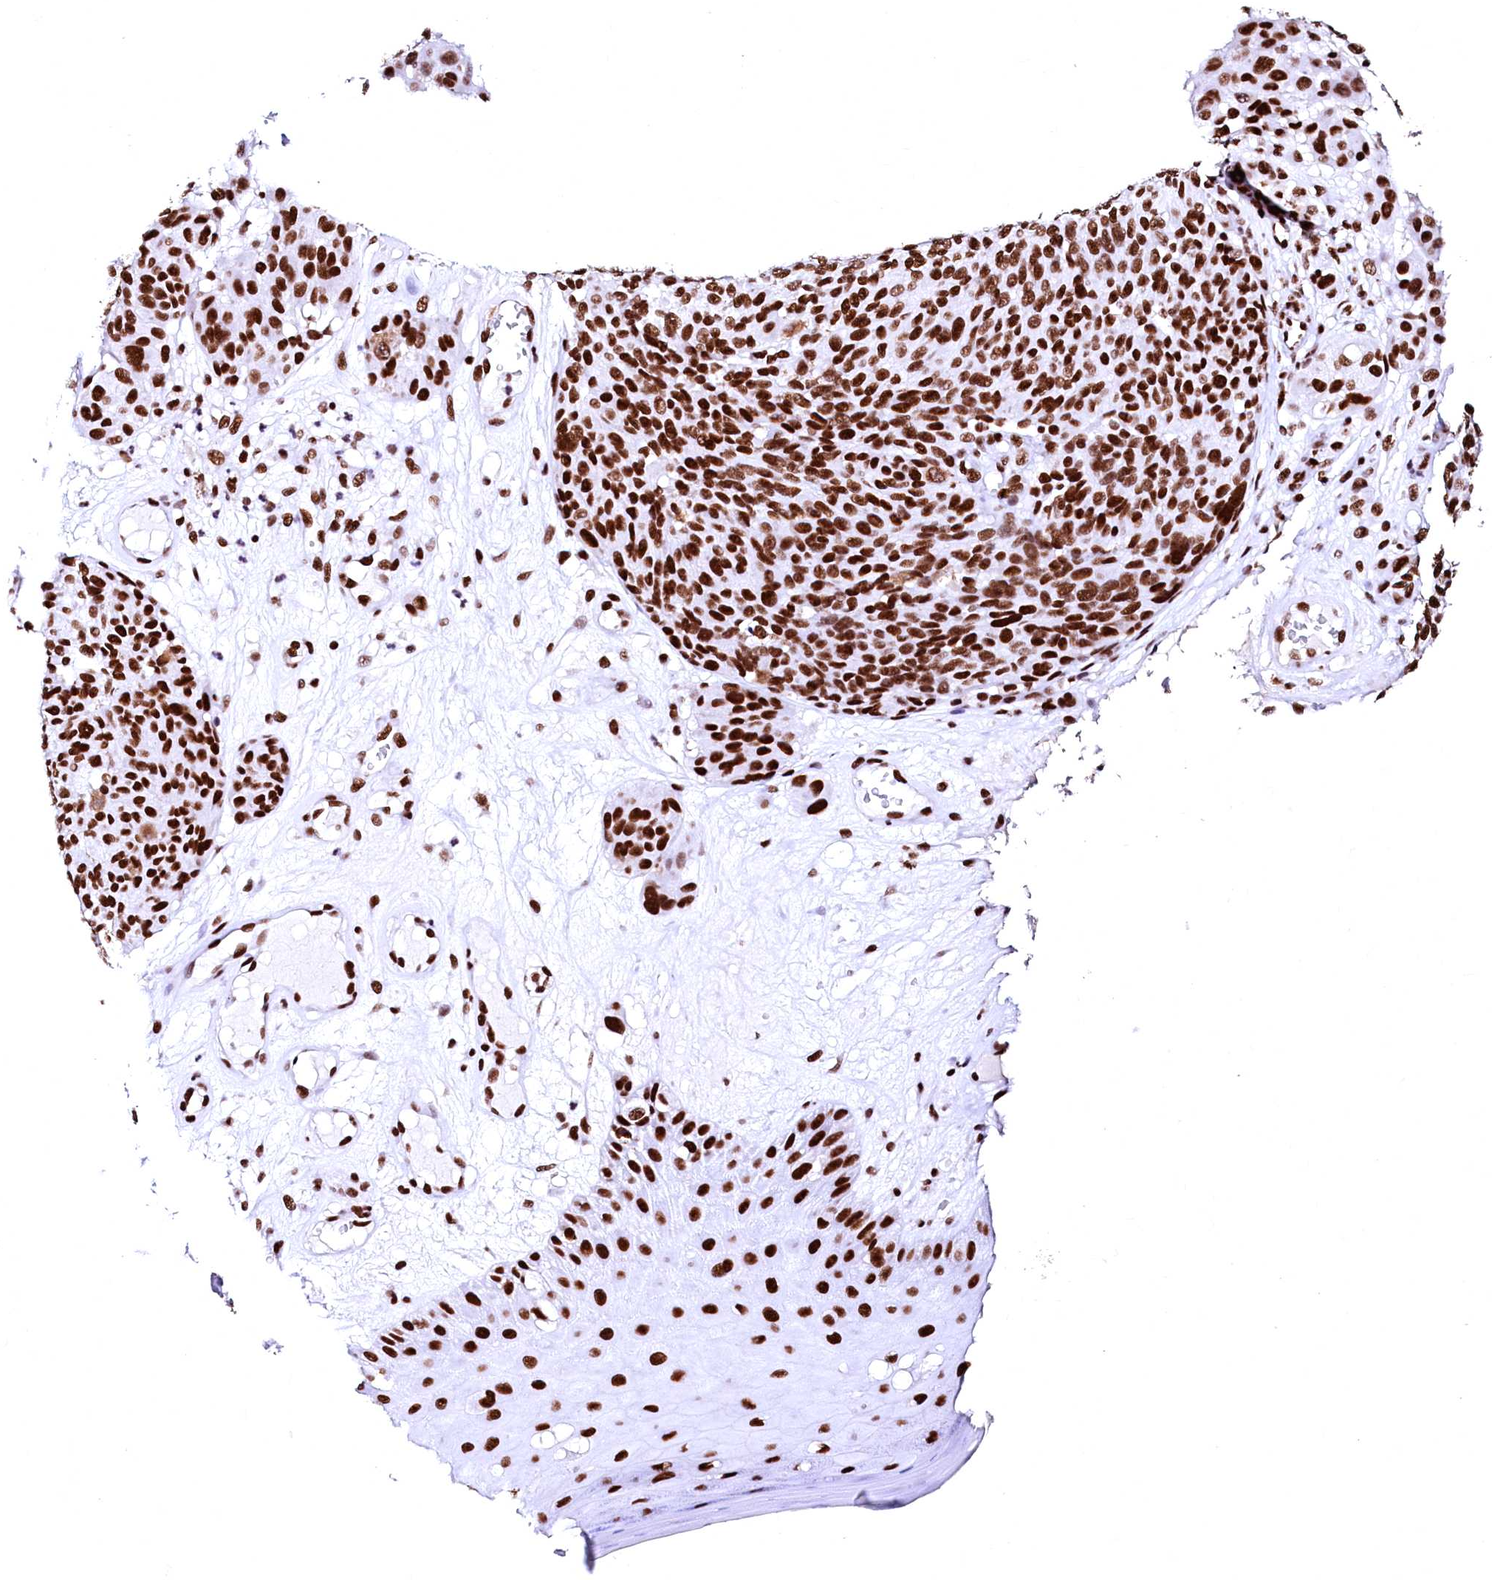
{"staining": {"intensity": "strong", "quantity": ">75%", "location": "nuclear"}, "tissue": "melanoma", "cell_type": "Tumor cells", "image_type": "cancer", "snomed": [{"axis": "morphology", "description": "Malignant melanoma, NOS"}, {"axis": "topography", "description": "Skin"}], "caption": "Protein analysis of malignant melanoma tissue exhibits strong nuclear expression in about >75% of tumor cells.", "gene": "CPSF6", "patient": {"sex": "male", "age": 83}}